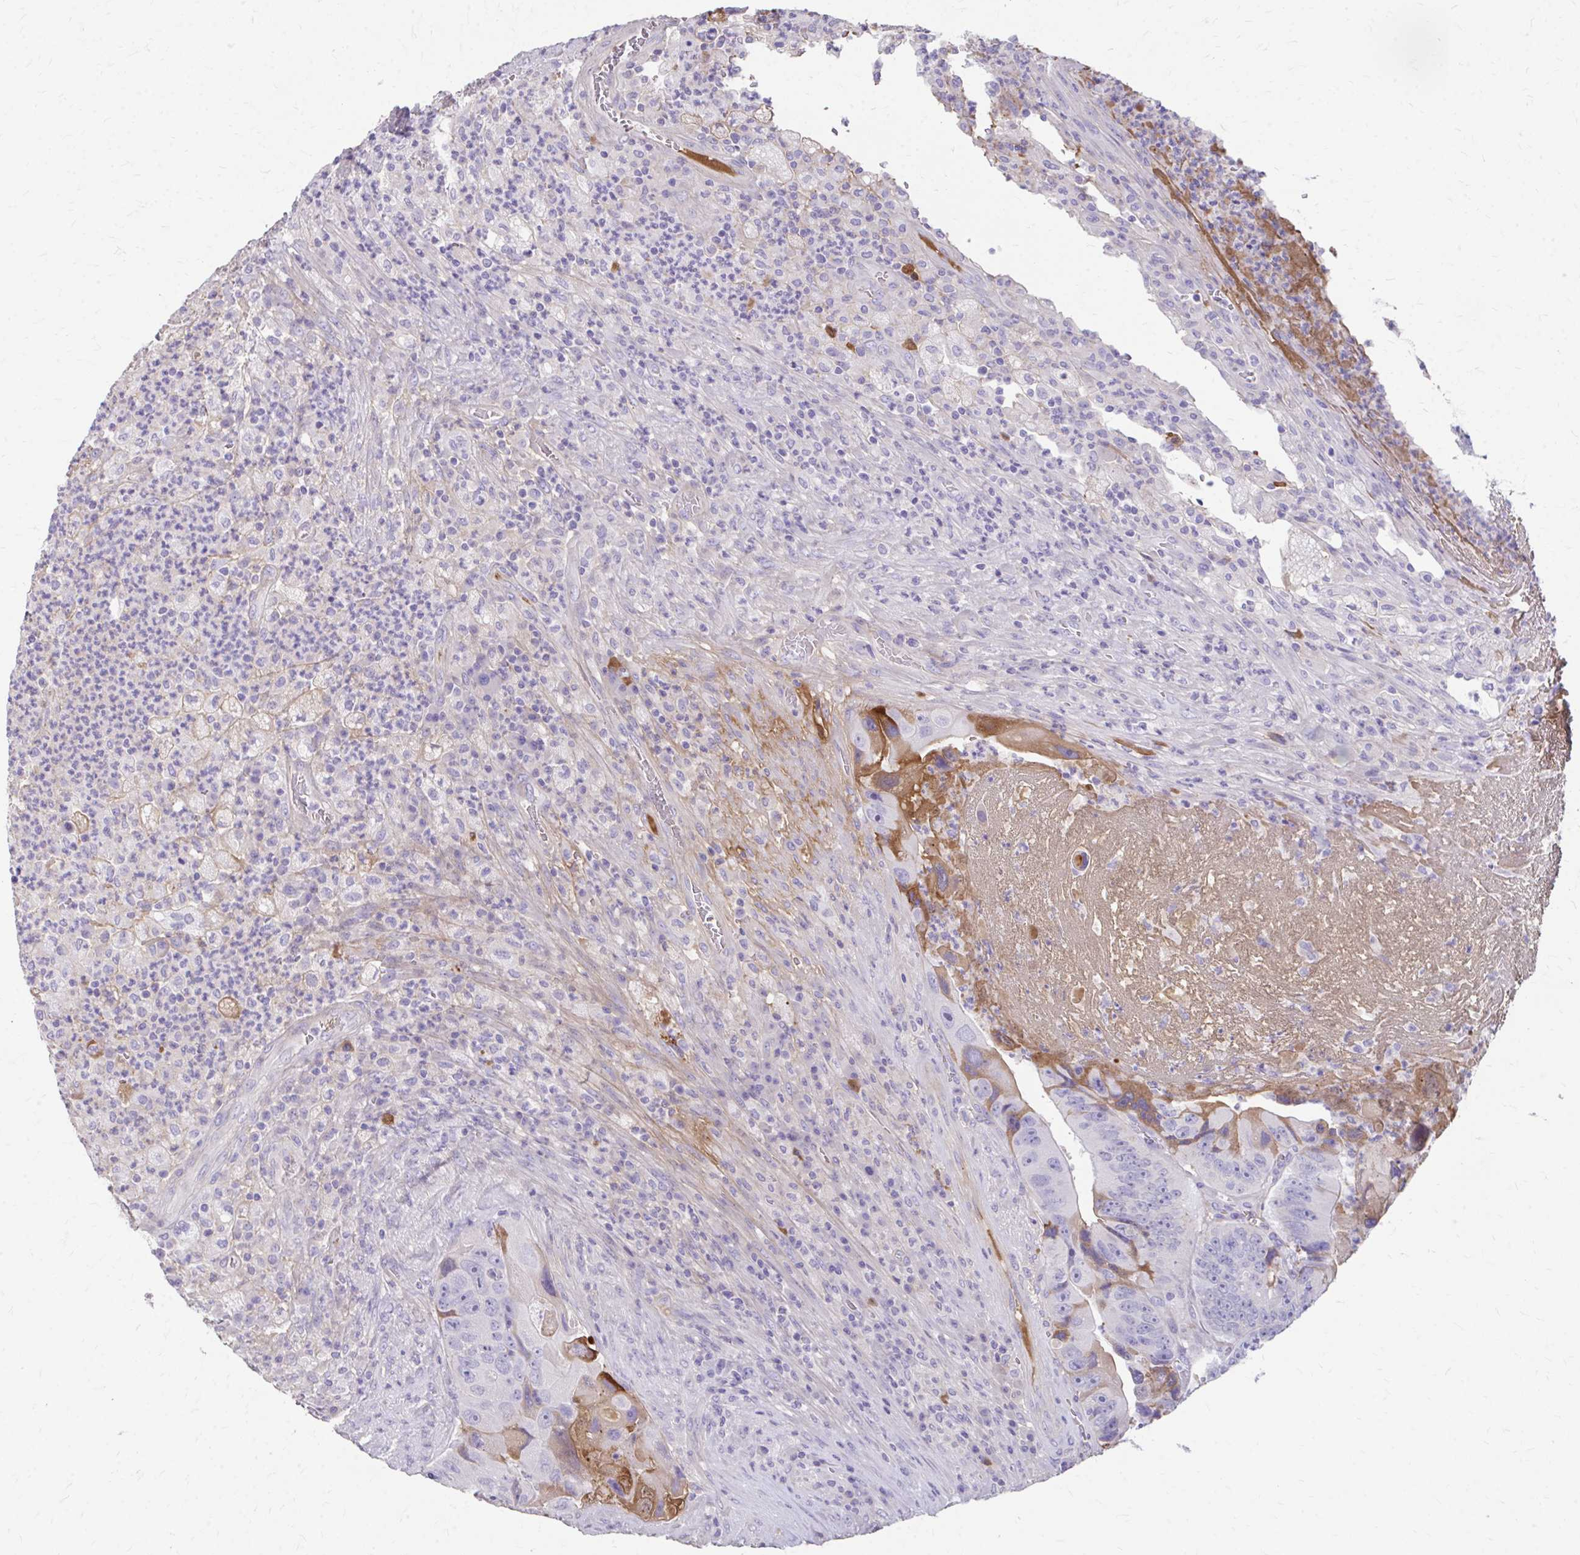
{"staining": {"intensity": "moderate", "quantity": "<25%", "location": "cytoplasmic/membranous"}, "tissue": "colorectal cancer", "cell_type": "Tumor cells", "image_type": "cancer", "snomed": [{"axis": "morphology", "description": "Adenocarcinoma, NOS"}, {"axis": "topography", "description": "Colon"}], "caption": "This is a photomicrograph of immunohistochemistry (IHC) staining of colorectal adenocarcinoma, which shows moderate positivity in the cytoplasmic/membranous of tumor cells.", "gene": "CFH", "patient": {"sex": "female", "age": 86}}